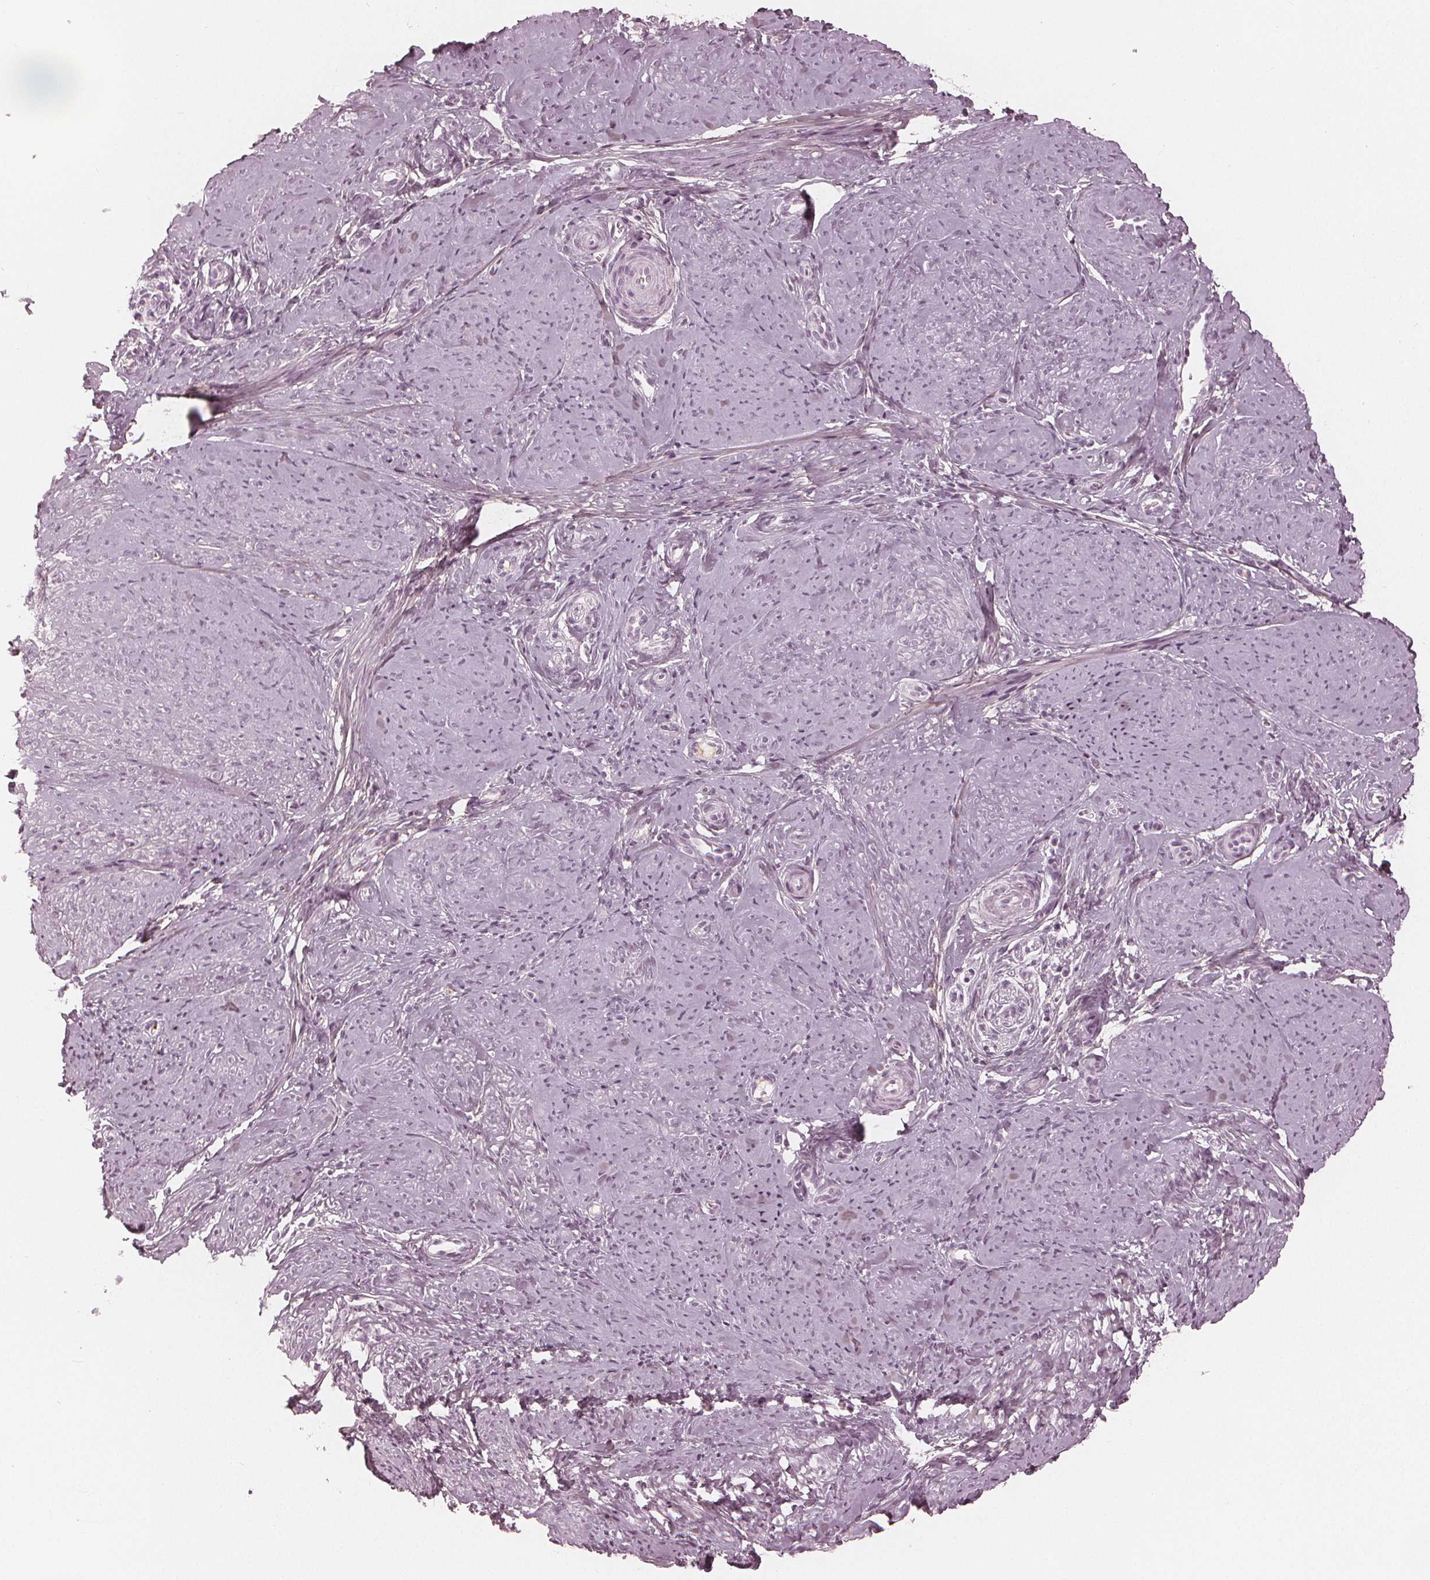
{"staining": {"intensity": "negative", "quantity": "none", "location": "none"}, "tissue": "smooth muscle", "cell_type": "Smooth muscle cells", "image_type": "normal", "snomed": [{"axis": "morphology", "description": "Normal tissue, NOS"}, {"axis": "topography", "description": "Smooth muscle"}], "caption": "IHC micrograph of benign smooth muscle stained for a protein (brown), which exhibits no positivity in smooth muscle cells.", "gene": "PAEP", "patient": {"sex": "female", "age": 48}}